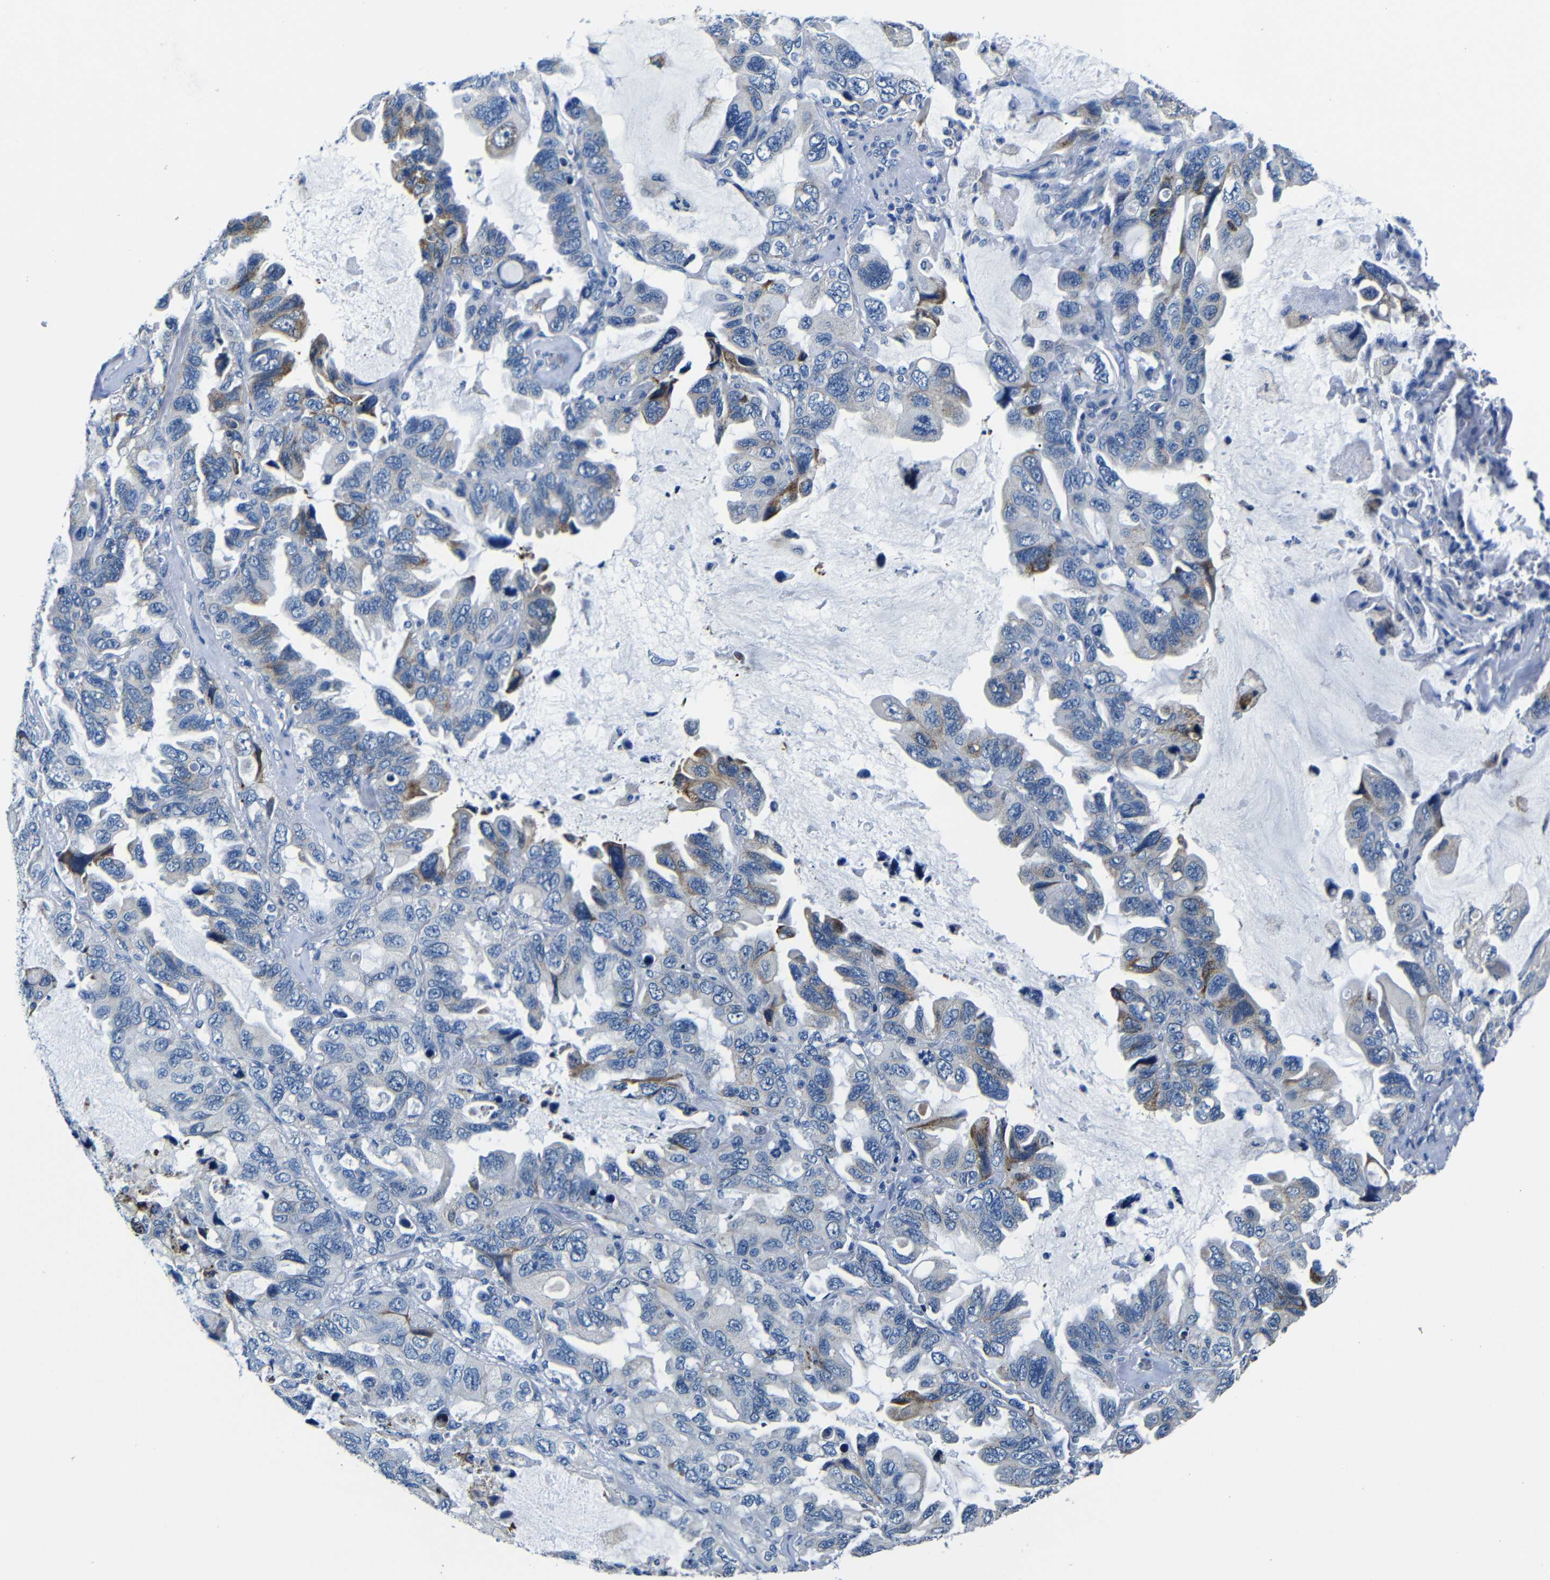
{"staining": {"intensity": "moderate", "quantity": "<25%", "location": "cytoplasmic/membranous"}, "tissue": "lung cancer", "cell_type": "Tumor cells", "image_type": "cancer", "snomed": [{"axis": "morphology", "description": "Squamous cell carcinoma, NOS"}, {"axis": "topography", "description": "Lung"}], "caption": "Human lung squamous cell carcinoma stained with a protein marker exhibits moderate staining in tumor cells.", "gene": "TNFAIP1", "patient": {"sex": "female", "age": 73}}